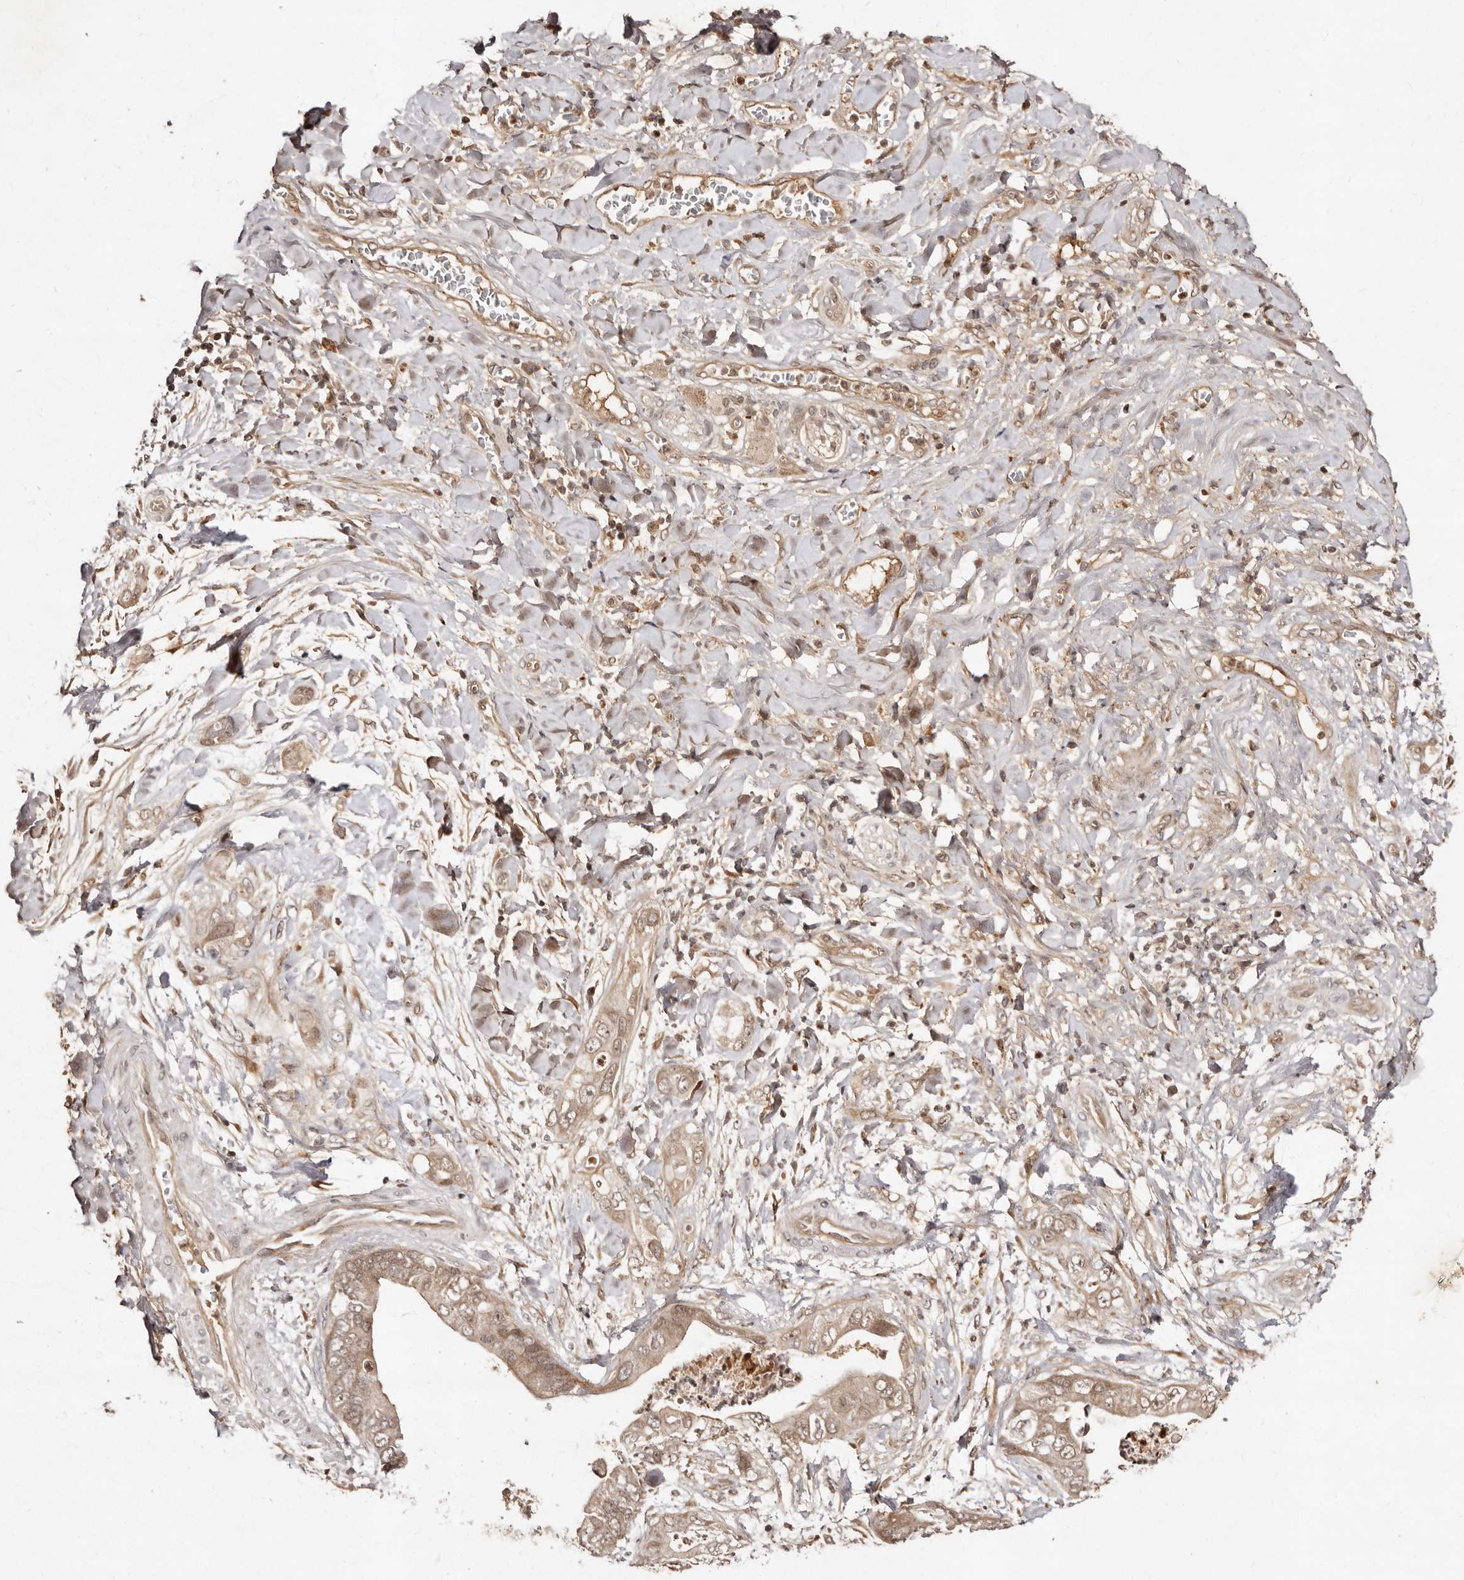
{"staining": {"intensity": "weak", "quantity": ">75%", "location": "cytoplasmic/membranous,nuclear"}, "tissue": "pancreatic cancer", "cell_type": "Tumor cells", "image_type": "cancer", "snomed": [{"axis": "morphology", "description": "Adenocarcinoma, NOS"}, {"axis": "topography", "description": "Pancreas"}], "caption": "Pancreatic adenocarcinoma was stained to show a protein in brown. There is low levels of weak cytoplasmic/membranous and nuclear positivity in approximately >75% of tumor cells. The protein is stained brown, and the nuclei are stained in blue (DAB IHC with brightfield microscopy, high magnification).", "gene": "LCORL", "patient": {"sex": "female", "age": 78}}